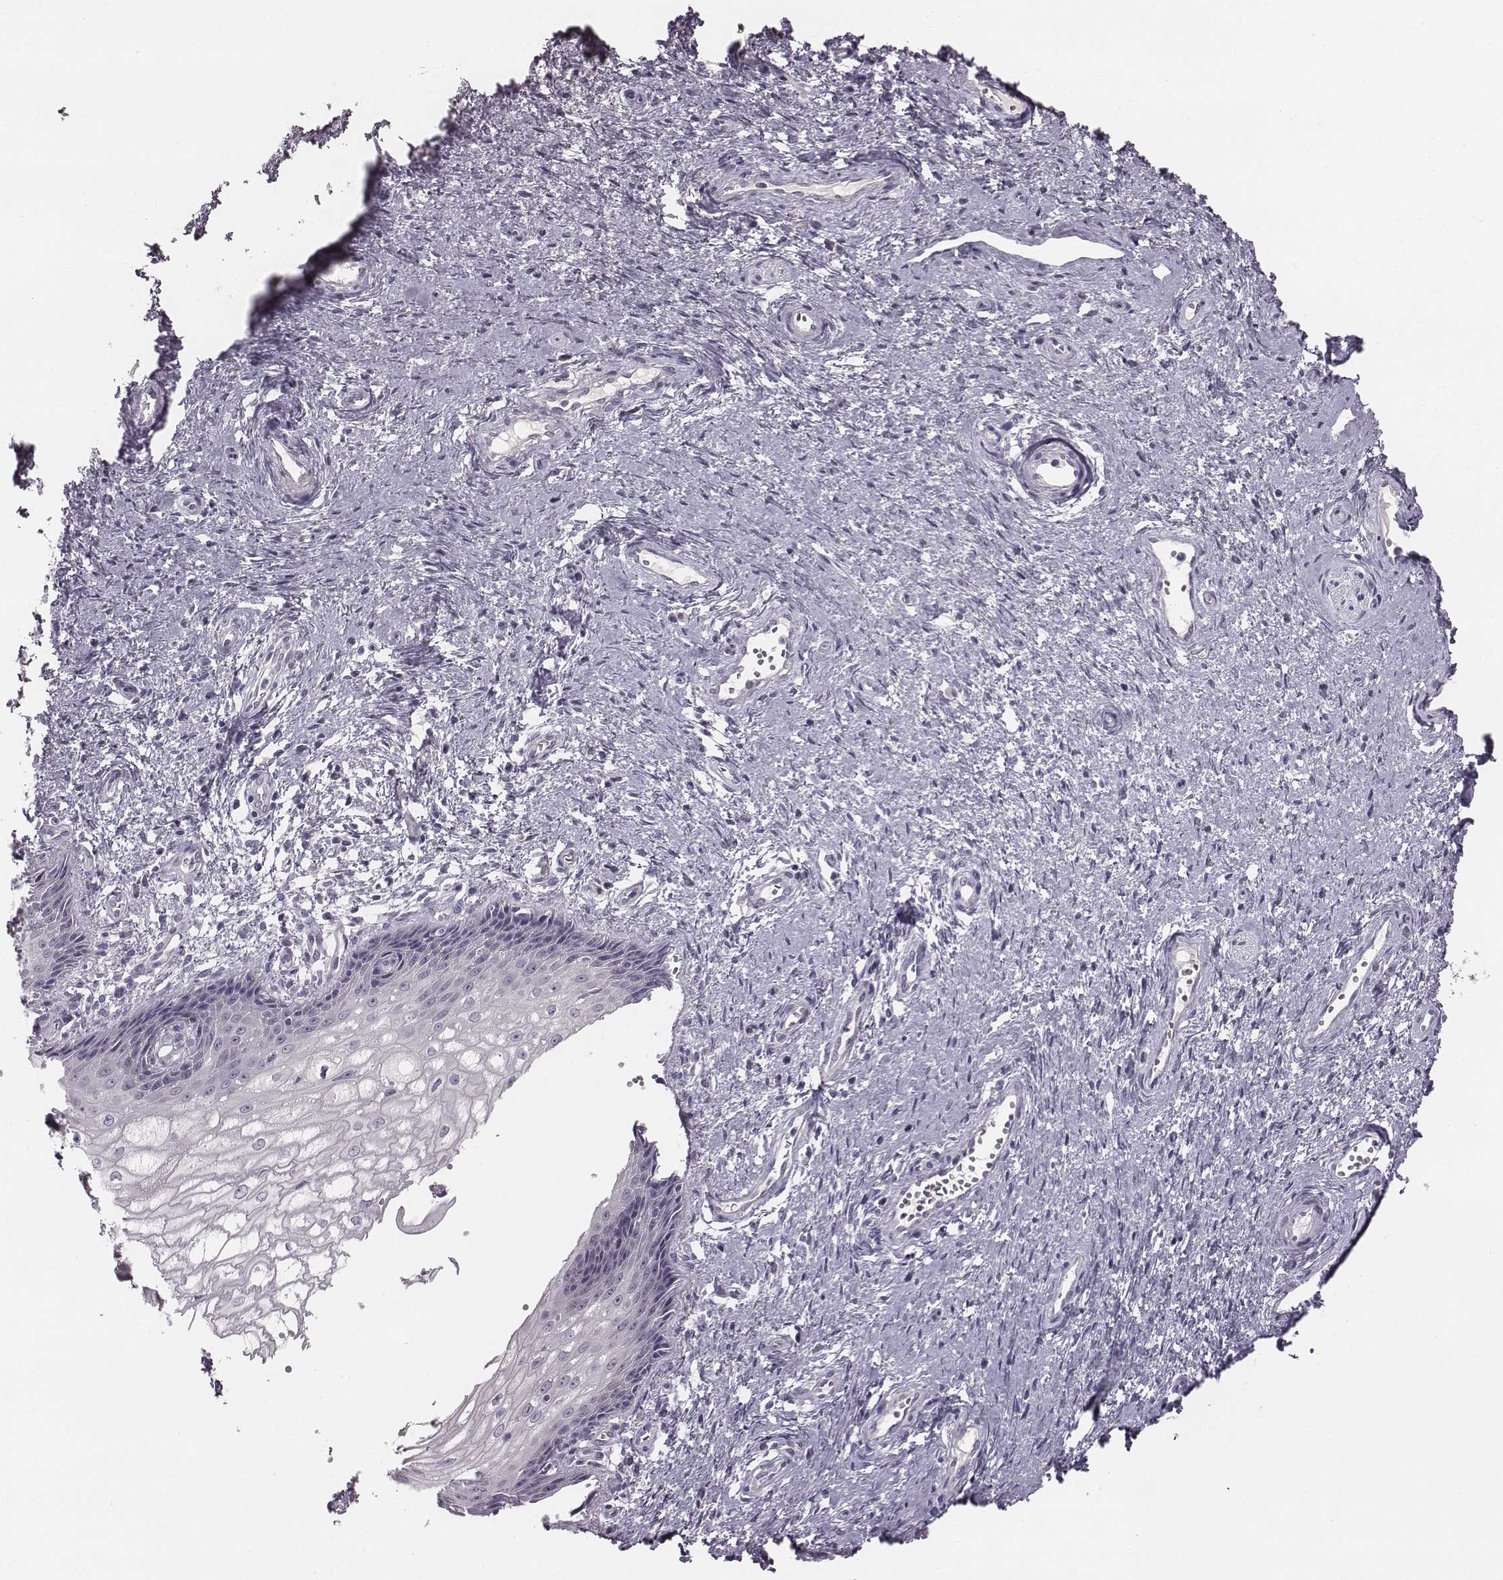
{"staining": {"intensity": "negative", "quantity": "none", "location": "none"}, "tissue": "cervical cancer", "cell_type": "Tumor cells", "image_type": "cancer", "snomed": [{"axis": "morphology", "description": "Squamous cell carcinoma, NOS"}, {"axis": "topography", "description": "Cervix"}], "caption": "An IHC micrograph of cervical cancer is shown. There is no staining in tumor cells of cervical cancer.", "gene": "PDE8B", "patient": {"sex": "female", "age": 30}}